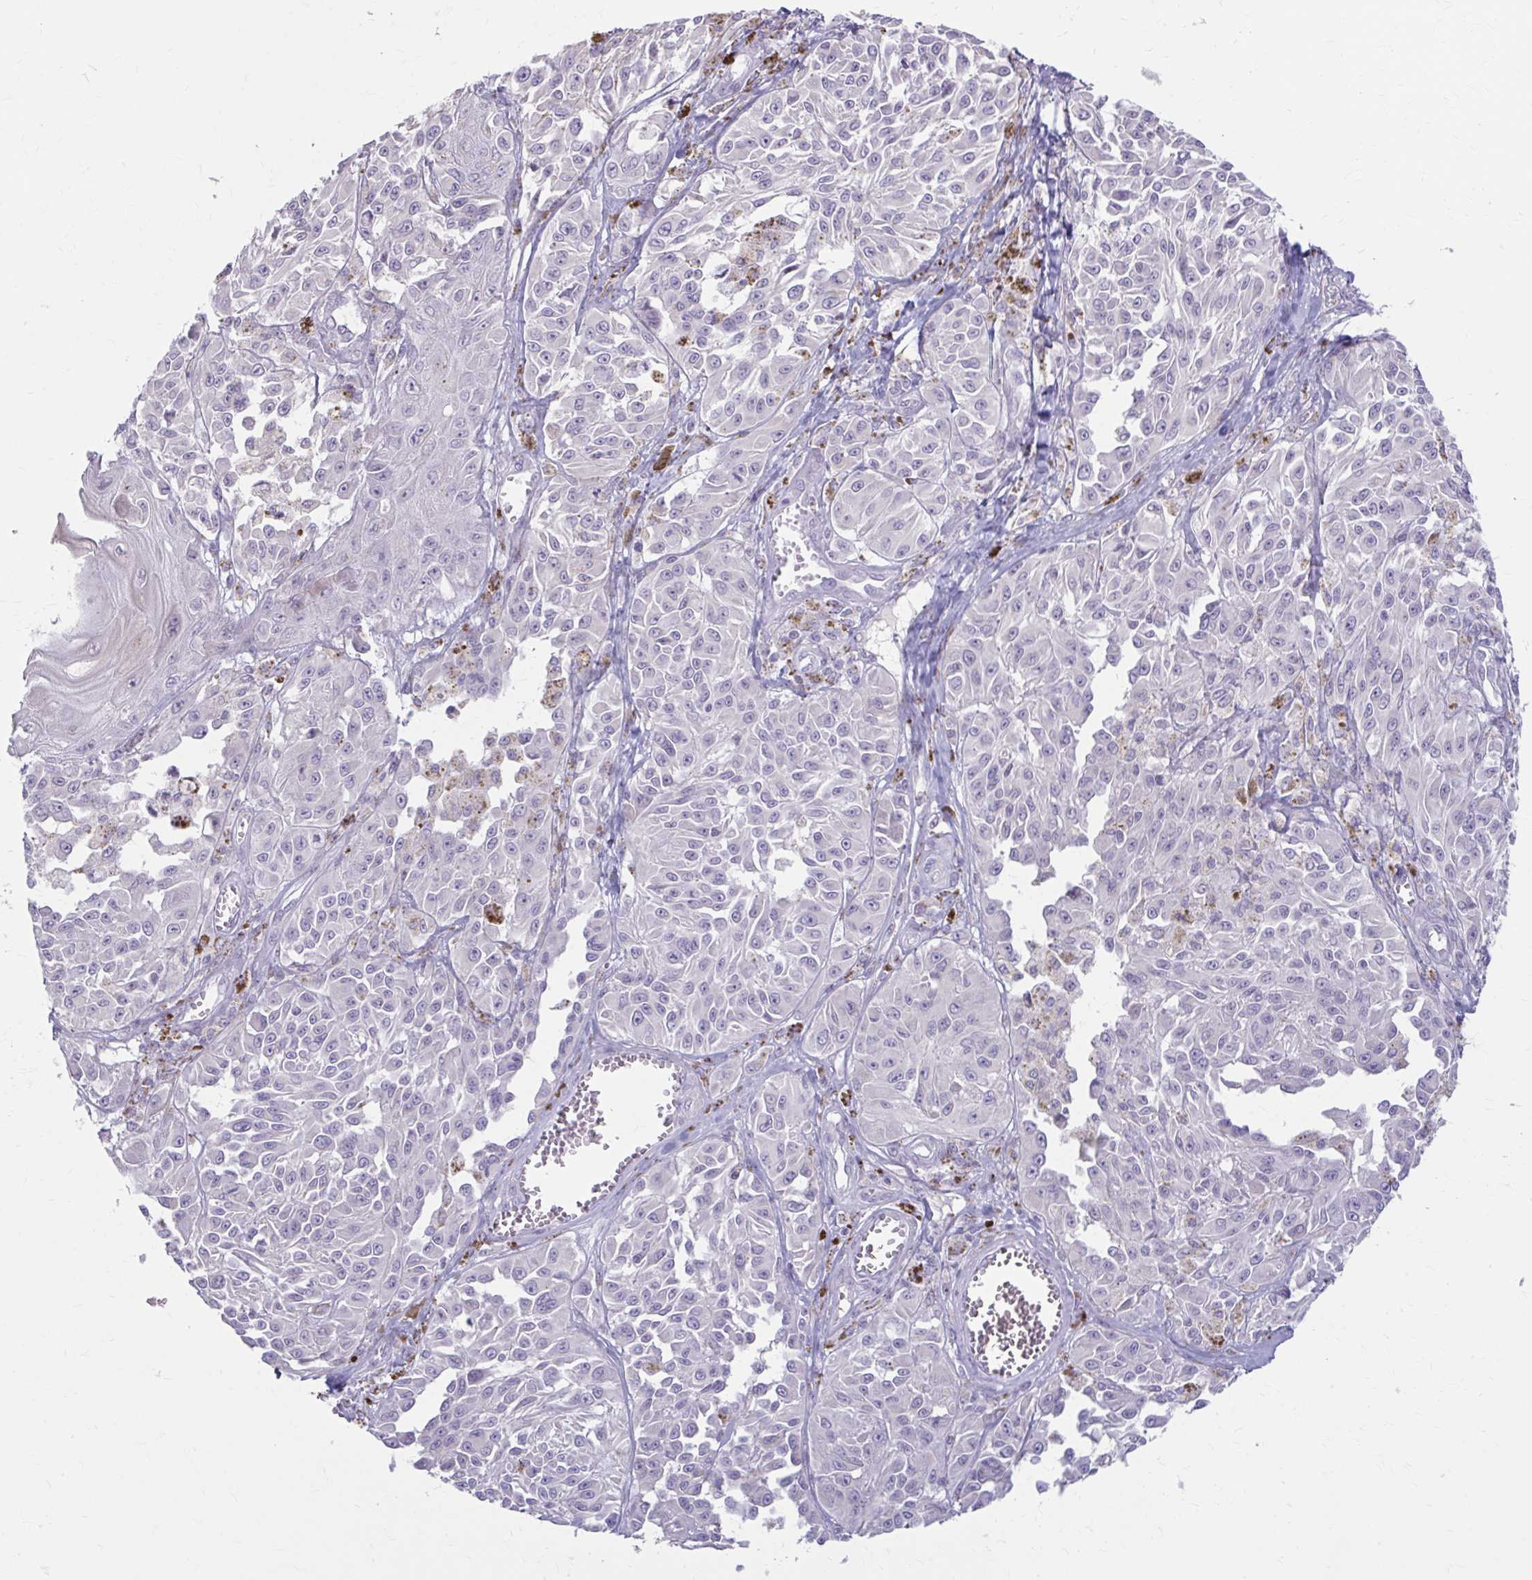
{"staining": {"intensity": "negative", "quantity": "none", "location": "none"}, "tissue": "melanoma", "cell_type": "Tumor cells", "image_type": "cancer", "snomed": [{"axis": "morphology", "description": "Malignant melanoma, NOS"}, {"axis": "topography", "description": "Skin"}], "caption": "This is a photomicrograph of immunohistochemistry staining of malignant melanoma, which shows no positivity in tumor cells. Brightfield microscopy of IHC stained with DAB (3,3'-diaminobenzidine) (brown) and hematoxylin (blue), captured at high magnification.", "gene": "MSMO1", "patient": {"sex": "male", "age": 94}}